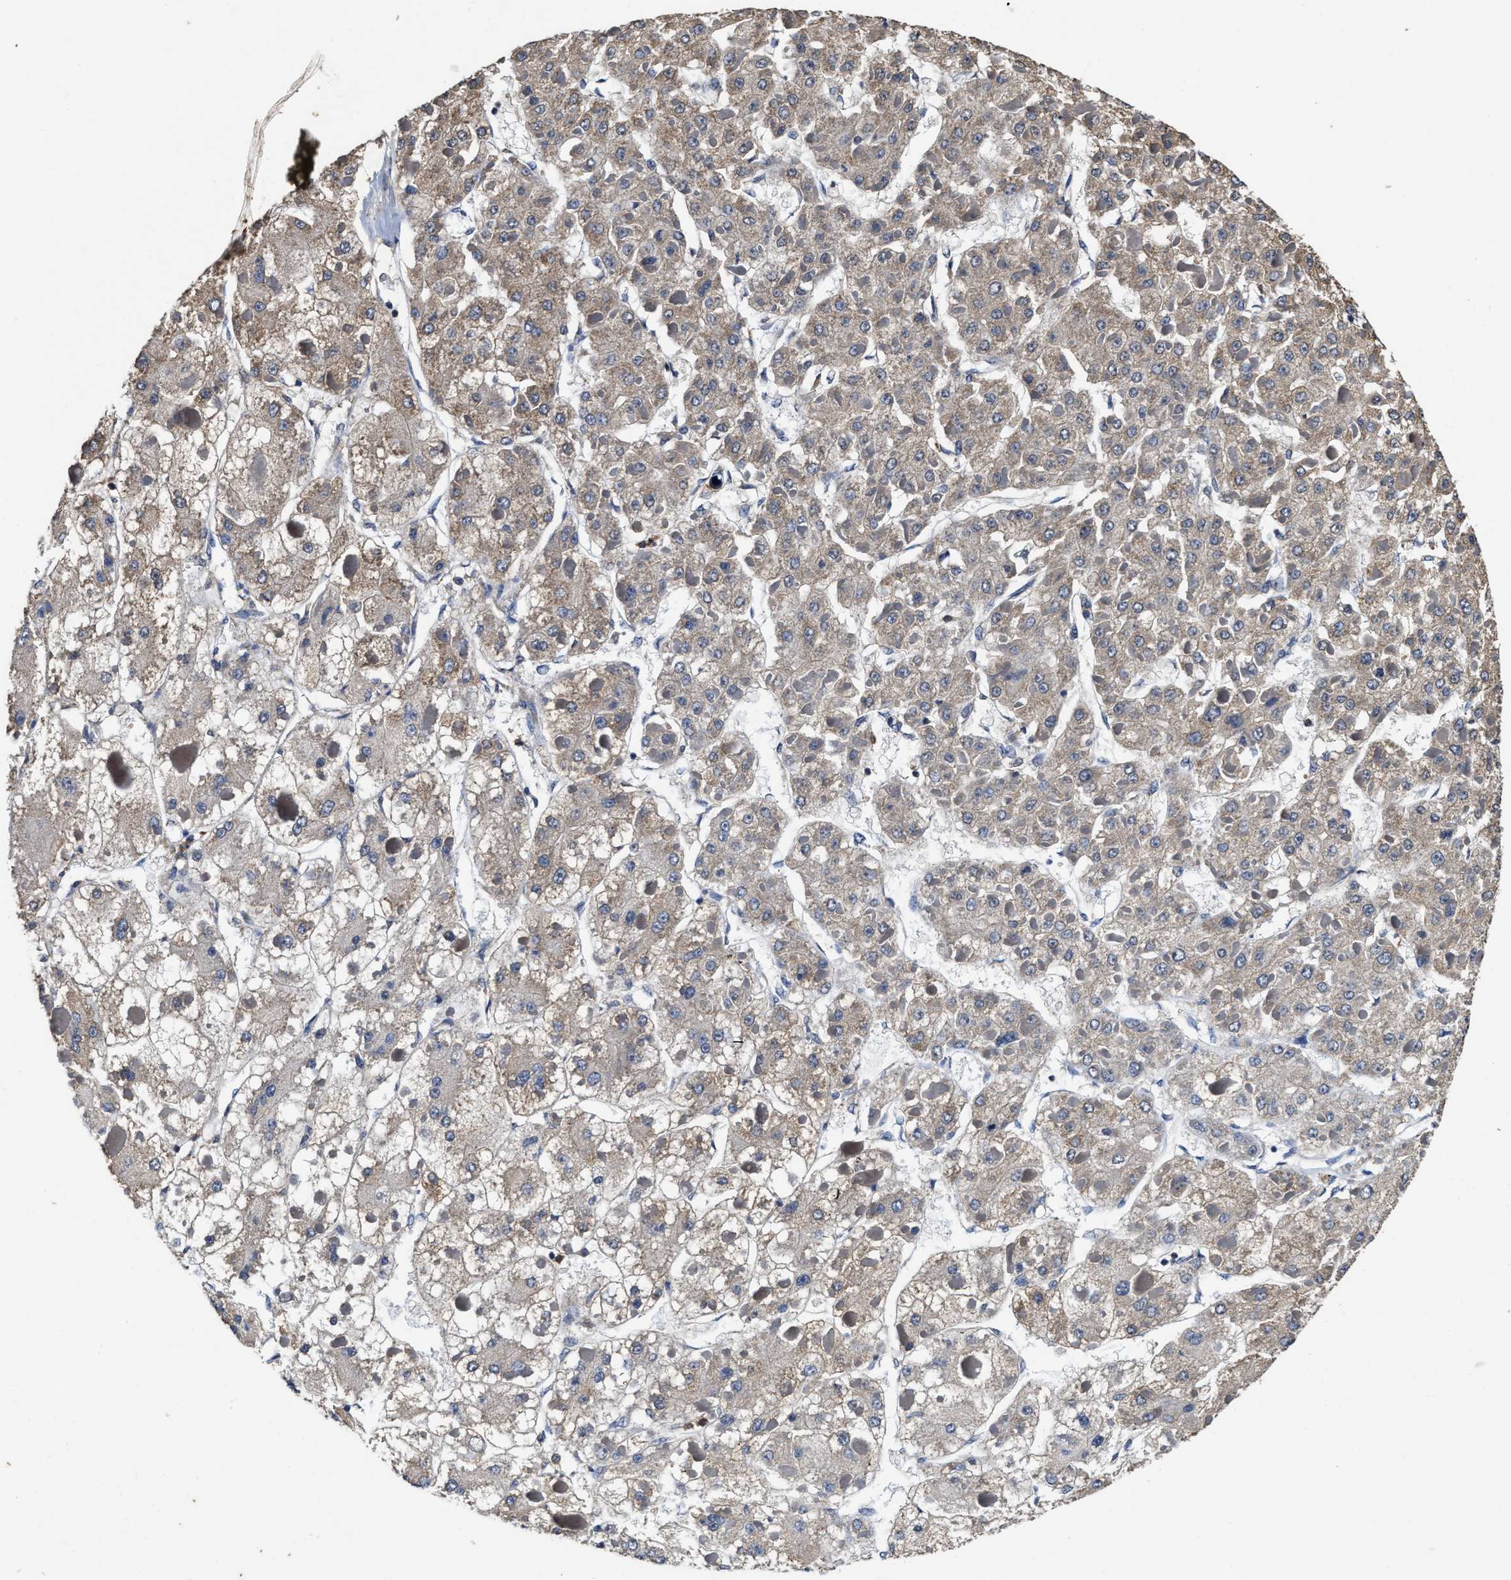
{"staining": {"intensity": "weak", "quantity": "25%-75%", "location": "cytoplasmic/membranous"}, "tissue": "liver cancer", "cell_type": "Tumor cells", "image_type": "cancer", "snomed": [{"axis": "morphology", "description": "Carcinoma, Hepatocellular, NOS"}, {"axis": "topography", "description": "Liver"}], "caption": "Liver cancer stained with a protein marker shows weak staining in tumor cells.", "gene": "SFXN4", "patient": {"sex": "female", "age": 73}}